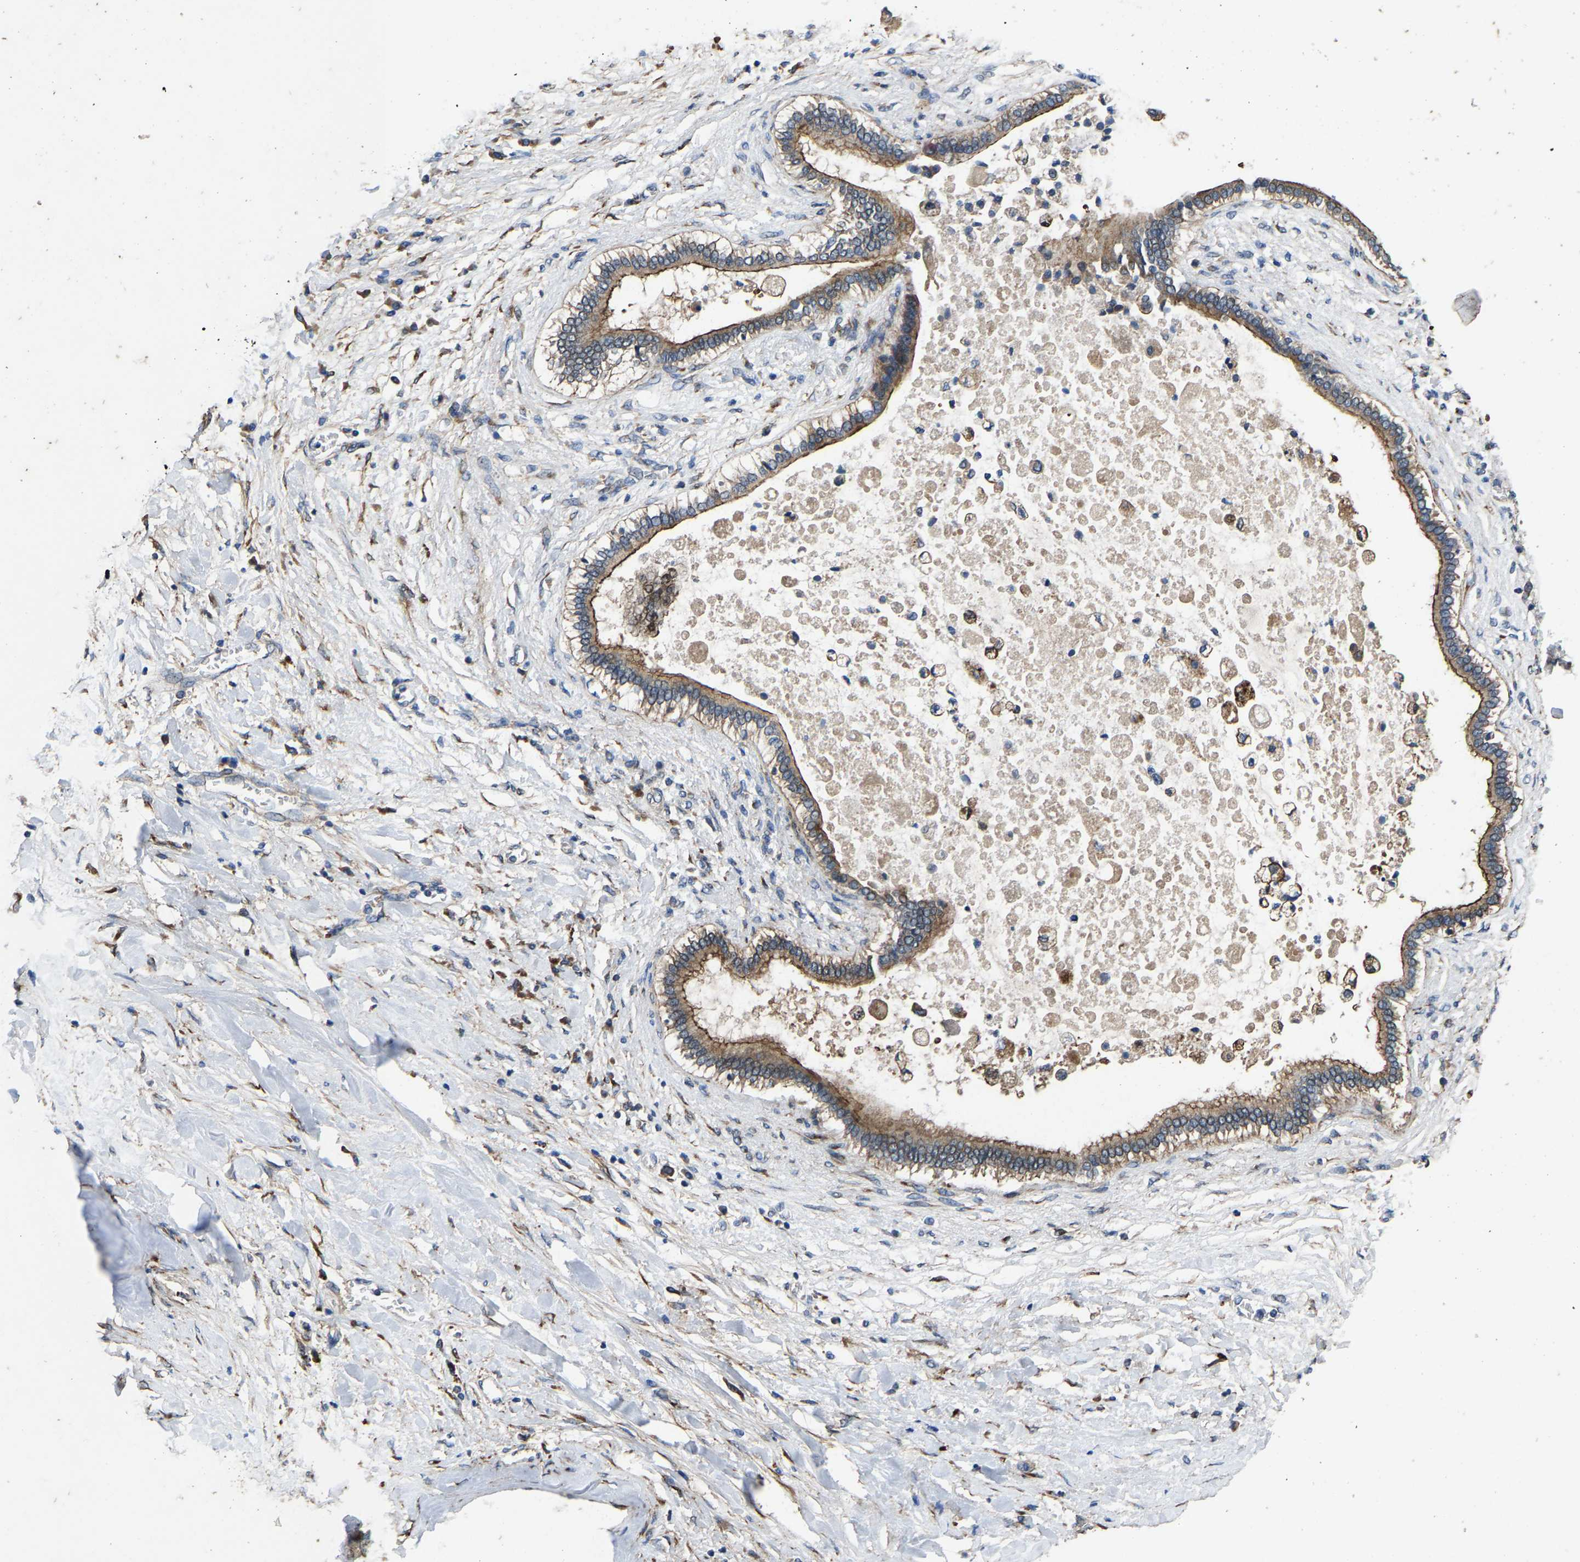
{"staining": {"intensity": "moderate", "quantity": ">75%", "location": "cytoplasmic/membranous"}, "tissue": "liver cancer", "cell_type": "Tumor cells", "image_type": "cancer", "snomed": [{"axis": "morphology", "description": "Cholangiocarcinoma"}, {"axis": "topography", "description": "Liver"}], "caption": "This image reveals IHC staining of human liver cancer, with medium moderate cytoplasmic/membranous expression in about >75% of tumor cells.", "gene": "PDP1", "patient": {"sex": "male", "age": 50}}